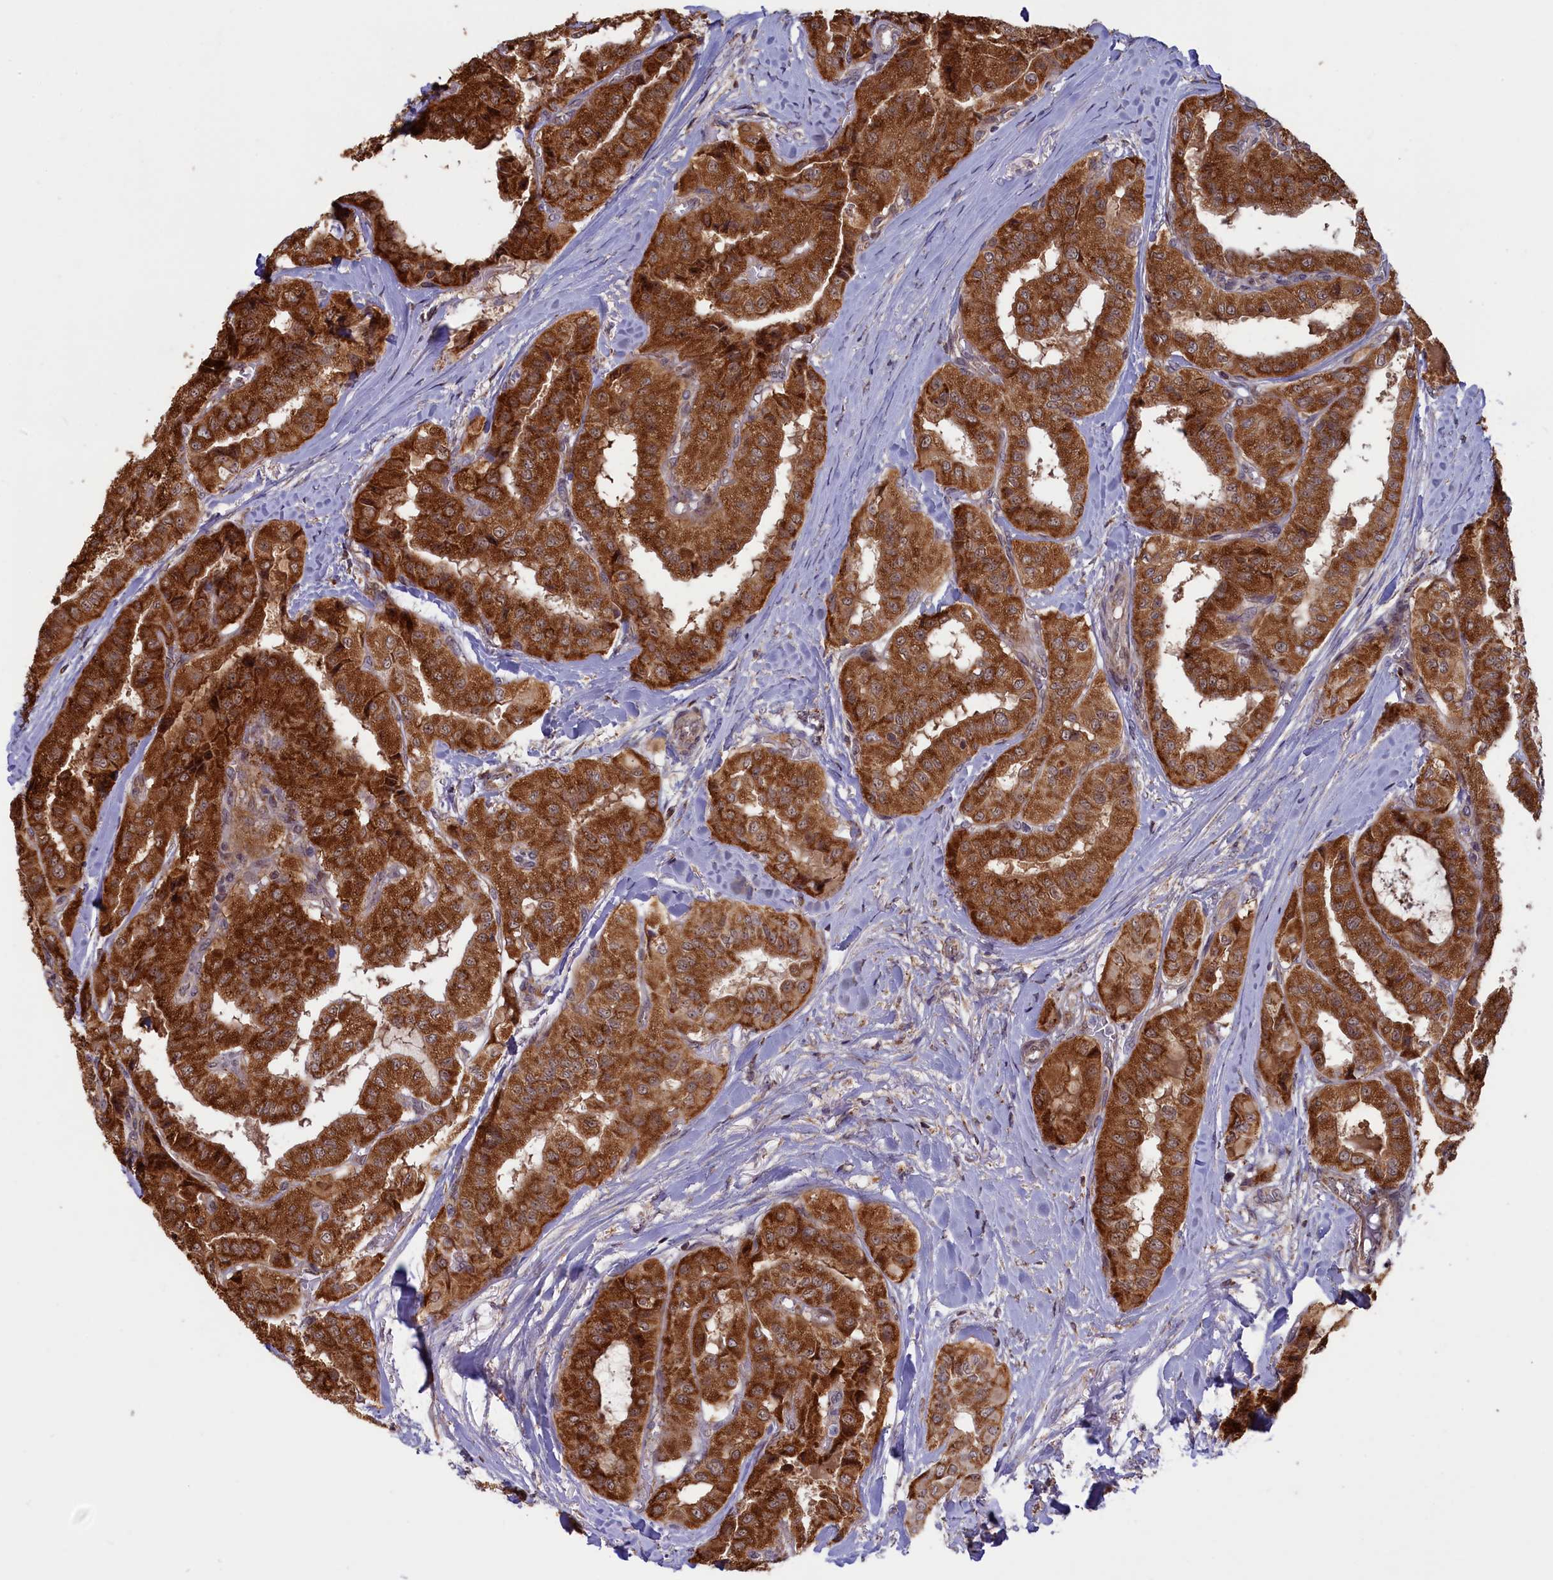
{"staining": {"intensity": "strong", "quantity": ">75%", "location": "cytoplasmic/membranous"}, "tissue": "thyroid cancer", "cell_type": "Tumor cells", "image_type": "cancer", "snomed": [{"axis": "morphology", "description": "Papillary adenocarcinoma, NOS"}, {"axis": "topography", "description": "Thyroid gland"}], "caption": "This photomicrograph exhibits immunohistochemistry (IHC) staining of human thyroid papillary adenocarcinoma, with high strong cytoplasmic/membranous staining in approximately >75% of tumor cells.", "gene": "DUS3L", "patient": {"sex": "female", "age": 59}}